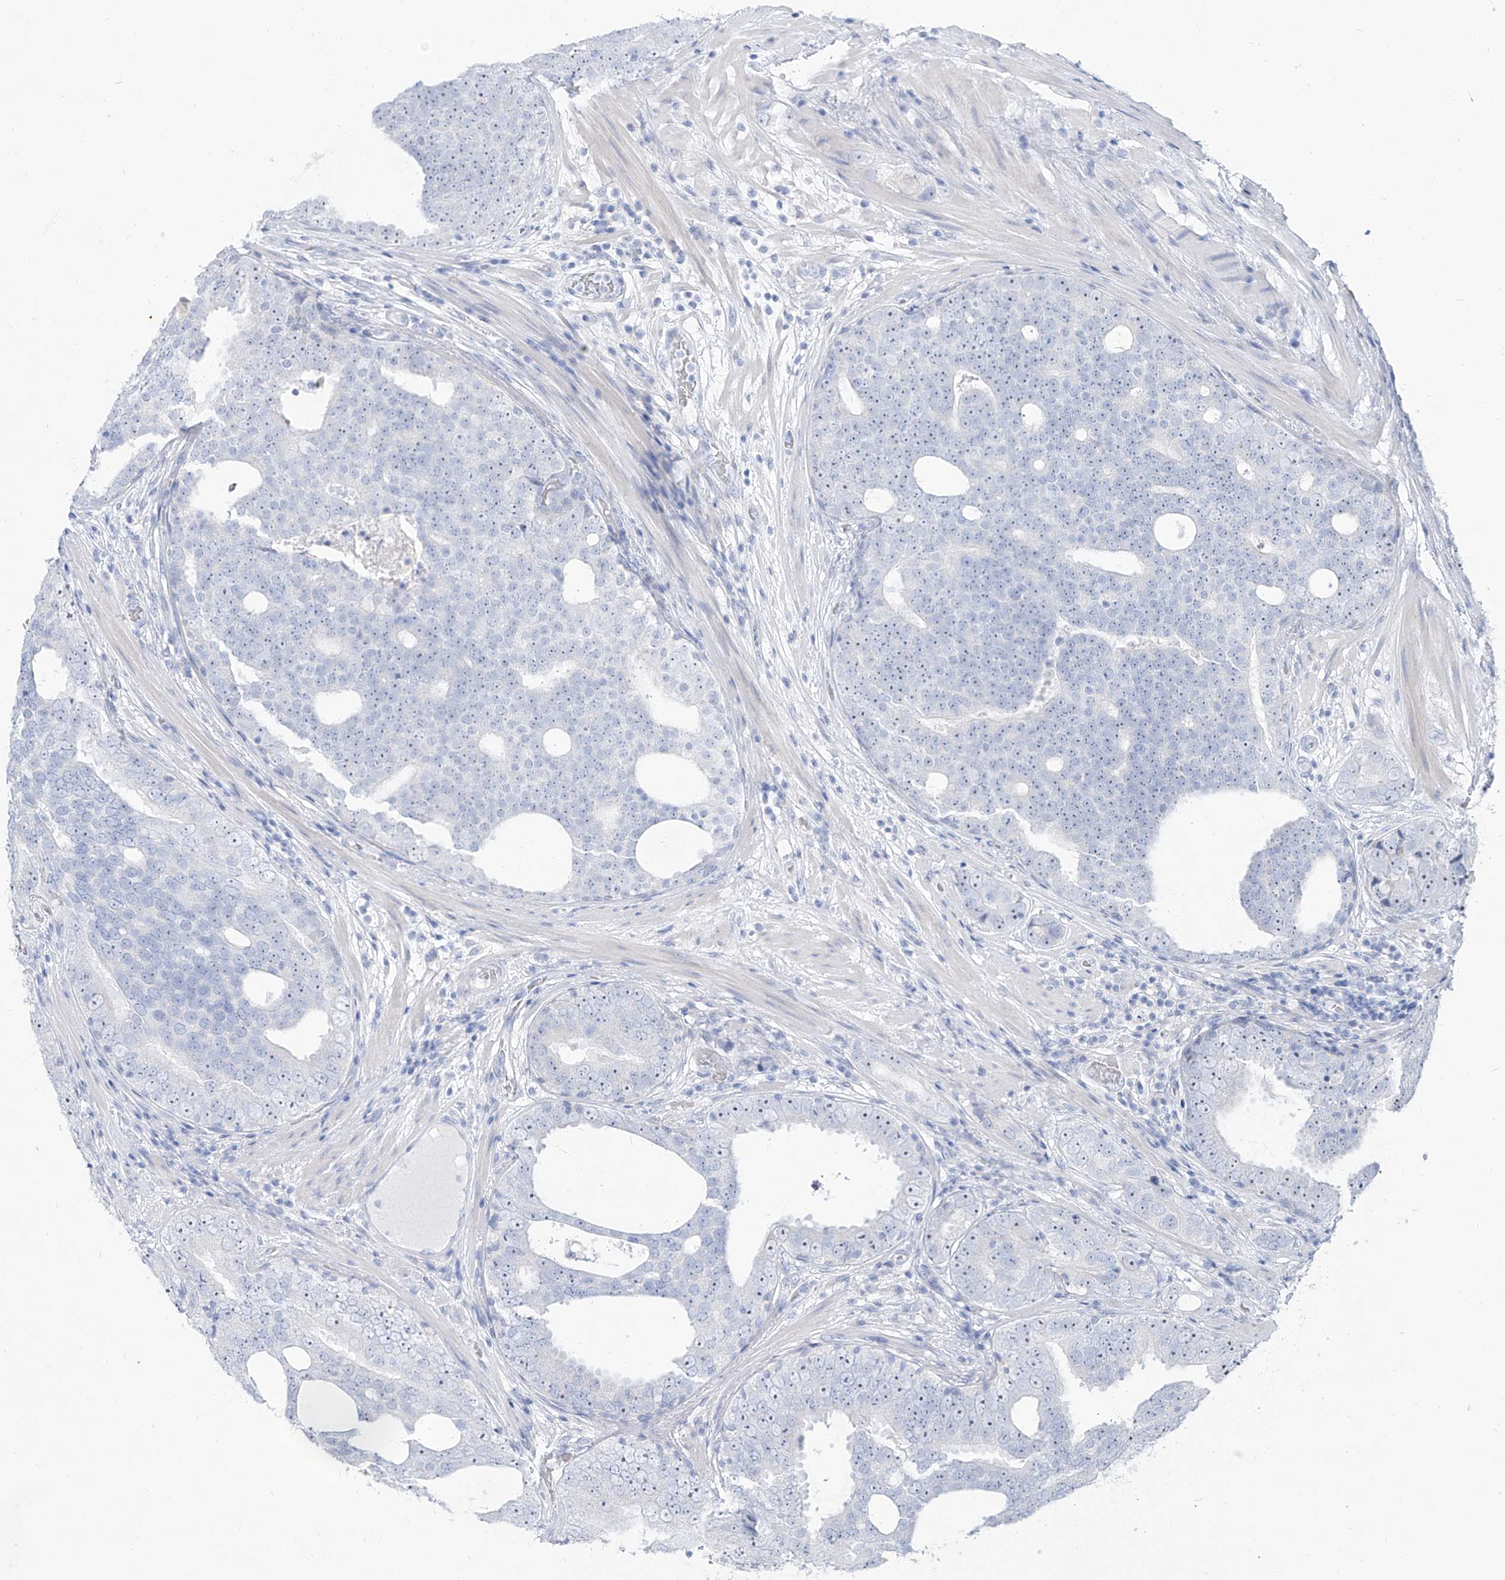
{"staining": {"intensity": "negative", "quantity": "none", "location": "none"}, "tissue": "prostate cancer", "cell_type": "Tumor cells", "image_type": "cancer", "snomed": [{"axis": "morphology", "description": "Adenocarcinoma, High grade"}, {"axis": "topography", "description": "Prostate"}], "caption": "The immunohistochemistry micrograph has no significant positivity in tumor cells of prostate cancer tissue.", "gene": "TXLNB", "patient": {"sex": "male", "age": 56}}